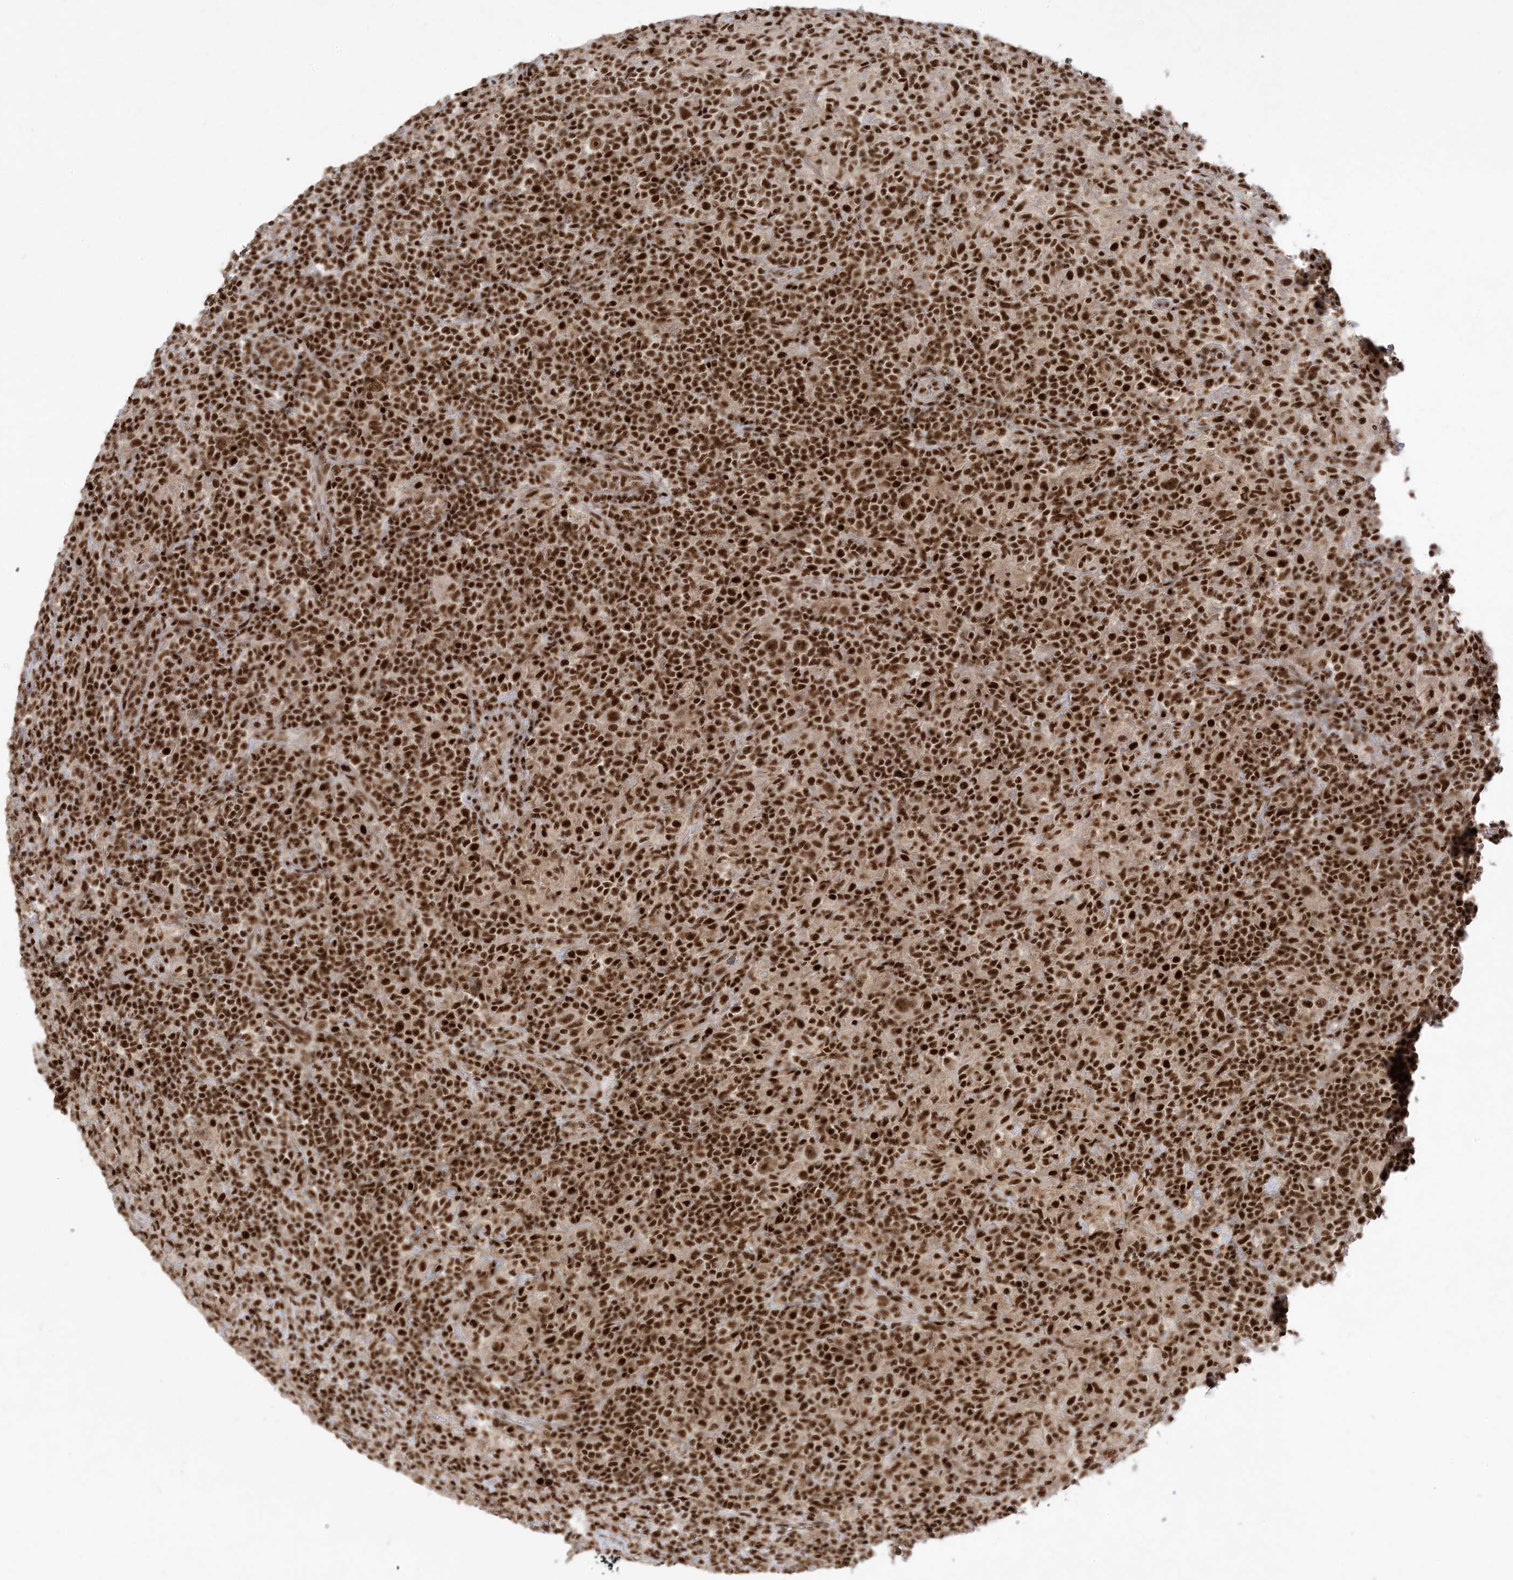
{"staining": {"intensity": "moderate", "quantity": ">75%", "location": "nuclear"}, "tissue": "lymphoma", "cell_type": "Tumor cells", "image_type": "cancer", "snomed": [{"axis": "morphology", "description": "Hodgkin's disease, NOS"}, {"axis": "topography", "description": "Lymph node"}], "caption": "Immunohistochemistry of human Hodgkin's disease demonstrates medium levels of moderate nuclear expression in approximately >75% of tumor cells.", "gene": "PPIL2", "patient": {"sex": "male", "age": 70}}